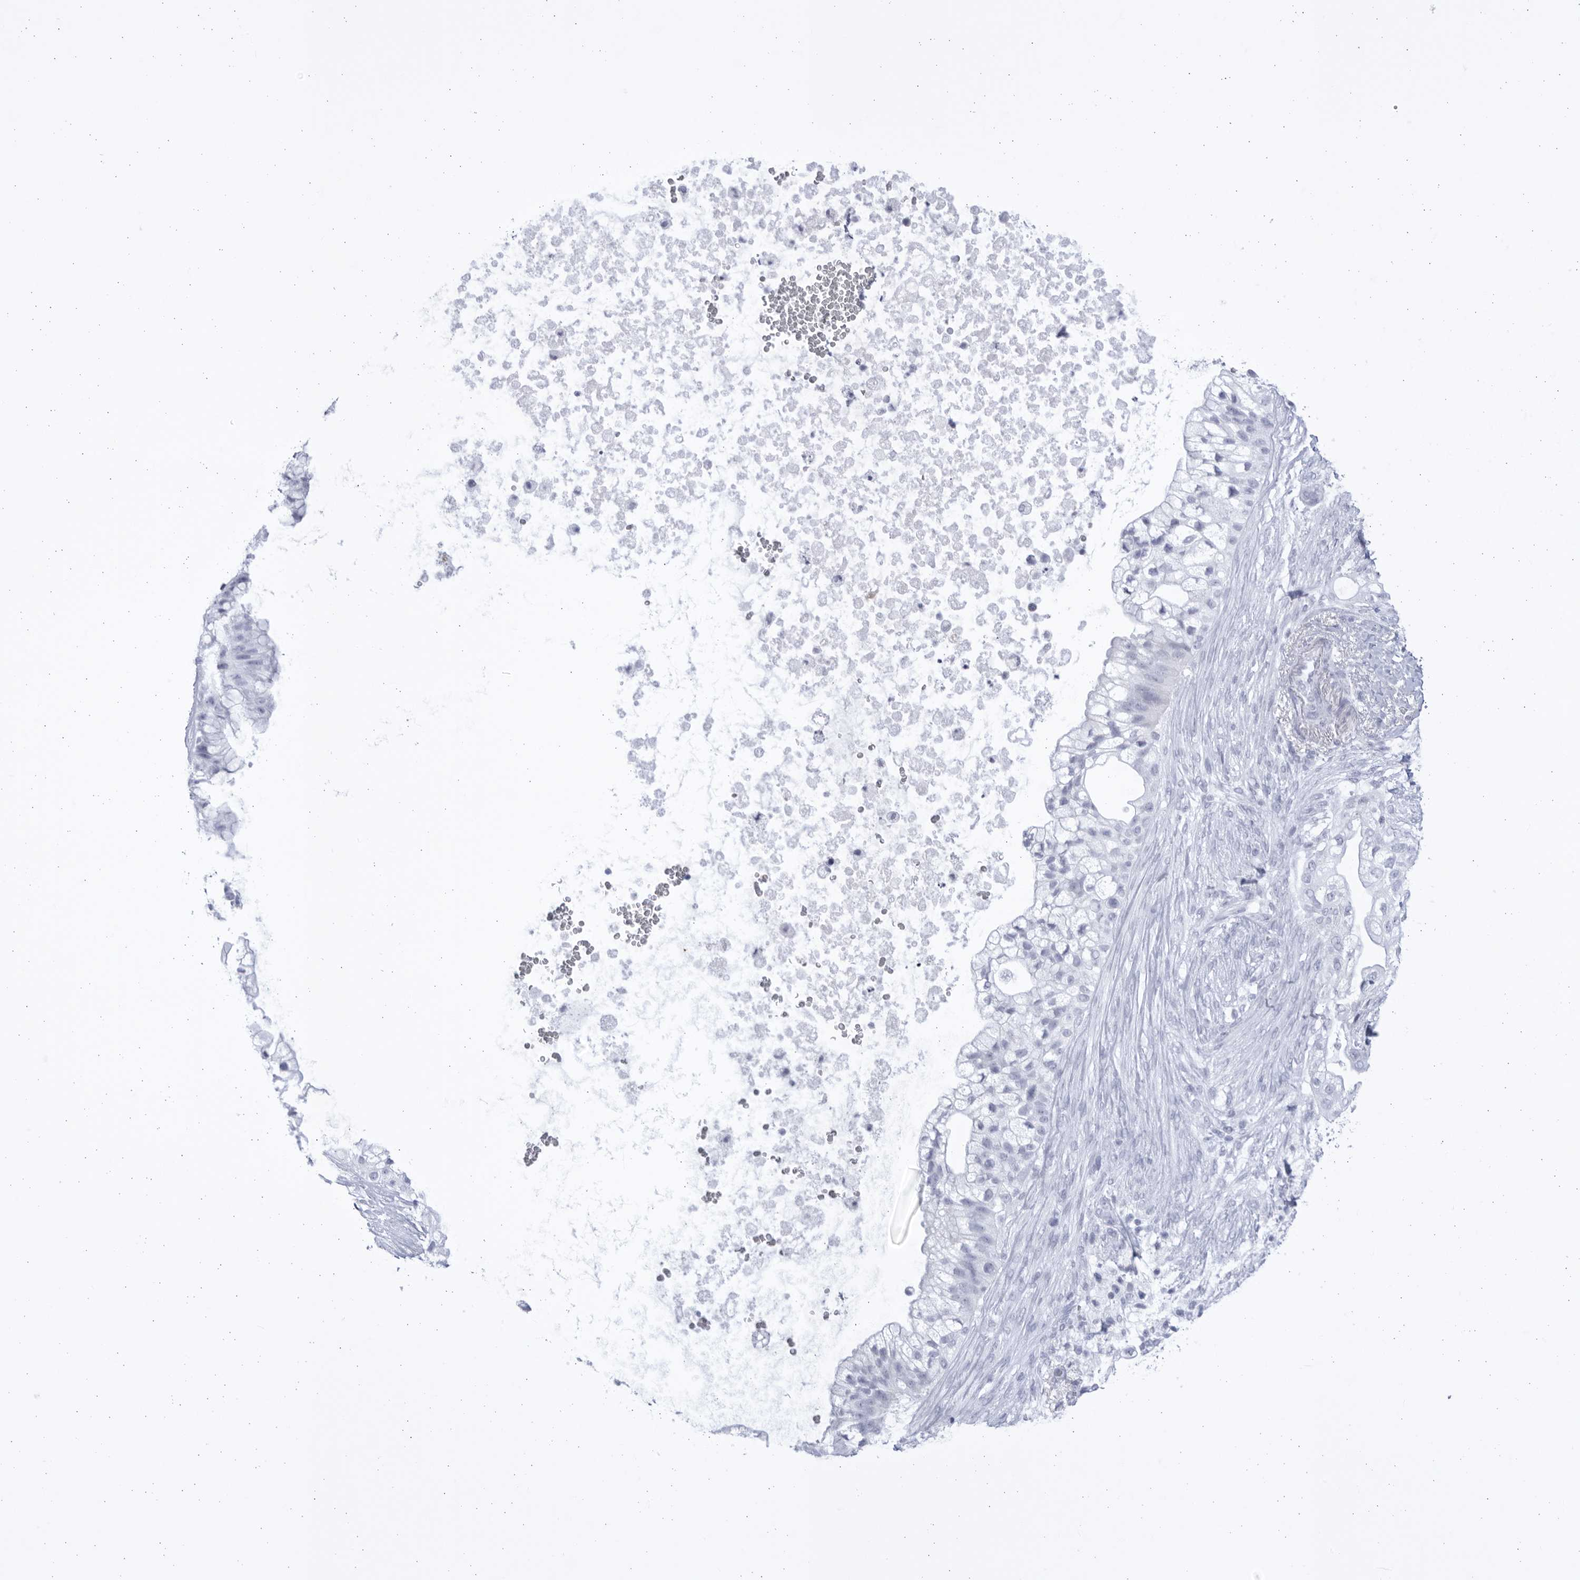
{"staining": {"intensity": "negative", "quantity": "none", "location": "none"}, "tissue": "pancreatic cancer", "cell_type": "Tumor cells", "image_type": "cancer", "snomed": [{"axis": "morphology", "description": "Adenocarcinoma, NOS"}, {"axis": "topography", "description": "Pancreas"}], "caption": "The histopathology image shows no staining of tumor cells in pancreatic cancer.", "gene": "CCDC181", "patient": {"sex": "male", "age": 53}}